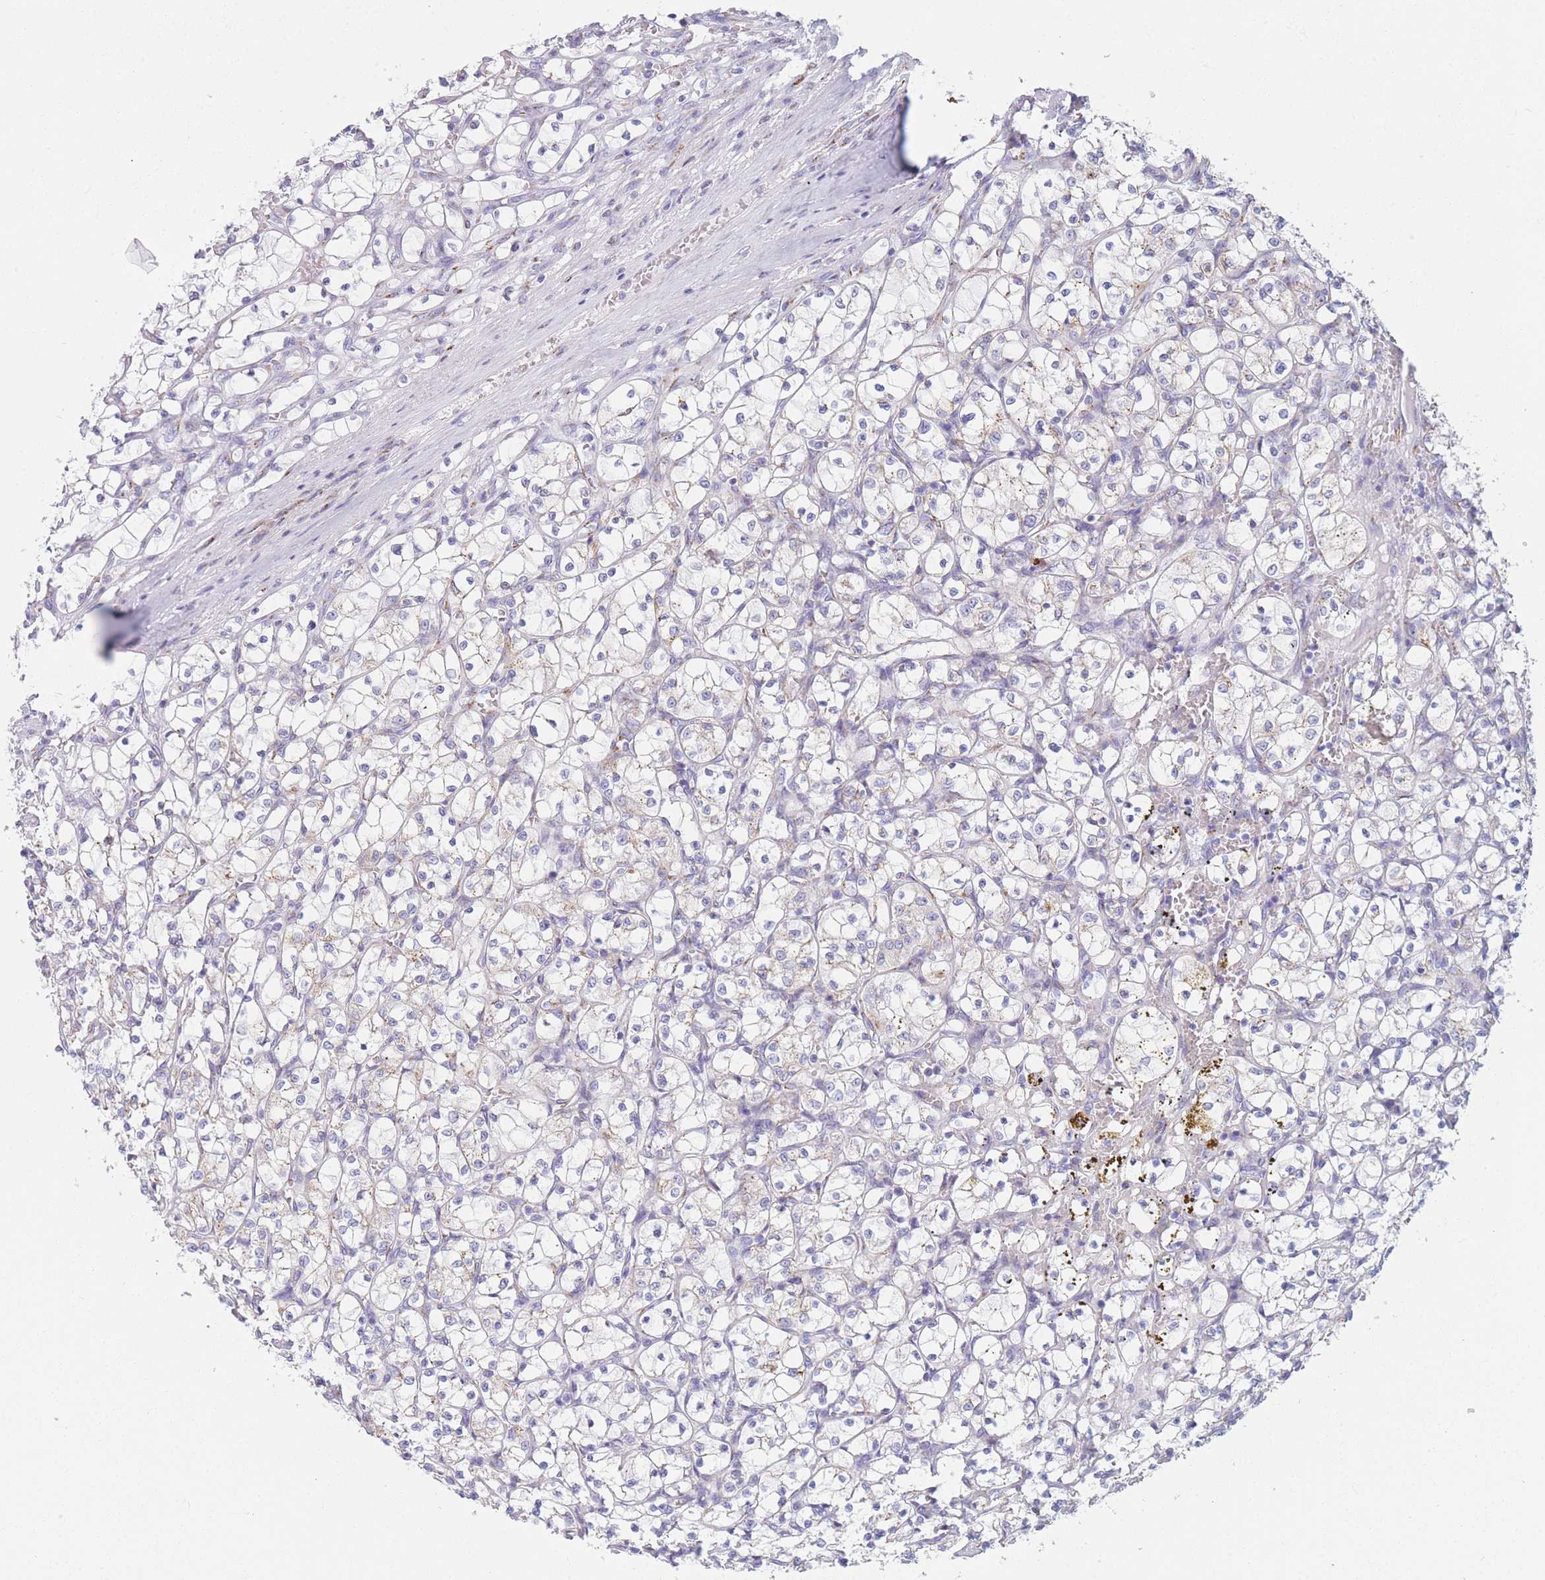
{"staining": {"intensity": "weak", "quantity": "<25%", "location": "cytoplasmic/membranous"}, "tissue": "renal cancer", "cell_type": "Tumor cells", "image_type": "cancer", "snomed": [{"axis": "morphology", "description": "Adenocarcinoma, NOS"}, {"axis": "topography", "description": "Kidney"}], "caption": "An immunohistochemistry histopathology image of renal cancer is shown. There is no staining in tumor cells of renal cancer.", "gene": "MRPL30", "patient": {"sex": "female", "age": 69}}